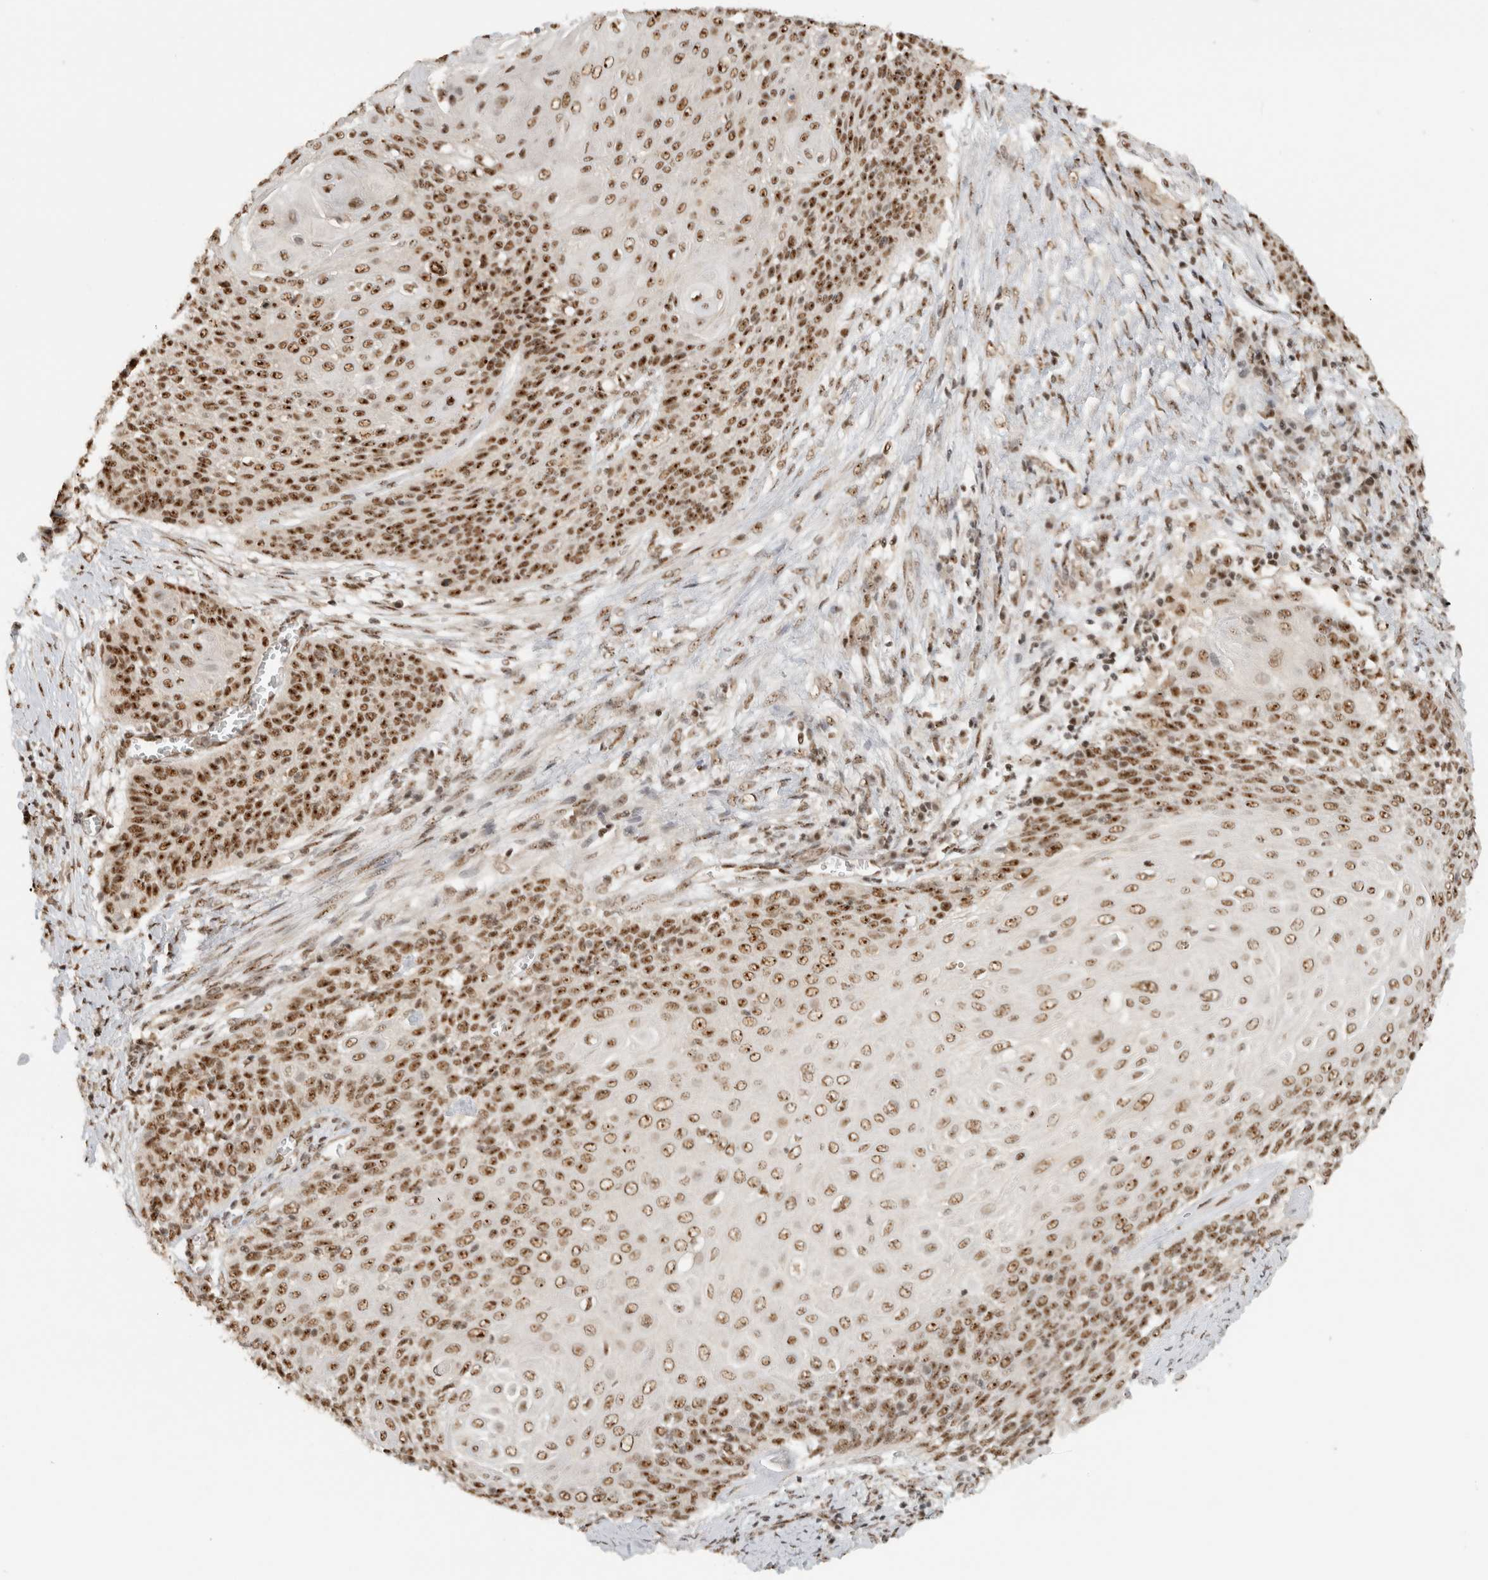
{"staining": {"intensity": "strong", "quantity": ">75%", "location": "nuclear"}, "tissue": "cervical cancer", "cell_type": "Tumor cells", "image_type": "cancer", "snomed": [{"axis": "morphology", "description": "Squamous cell carcinoma, NOS"}, {"axis": "topography", "description": "Cervix"}], "caption": "Tumor cells demonstrate high levels of strong nuclear staining in about >75% of cells in squamous cell carcinoma (cervical).", "gene": "EBNA1BP2", "patient": {"sex": "female", "age": 39}}